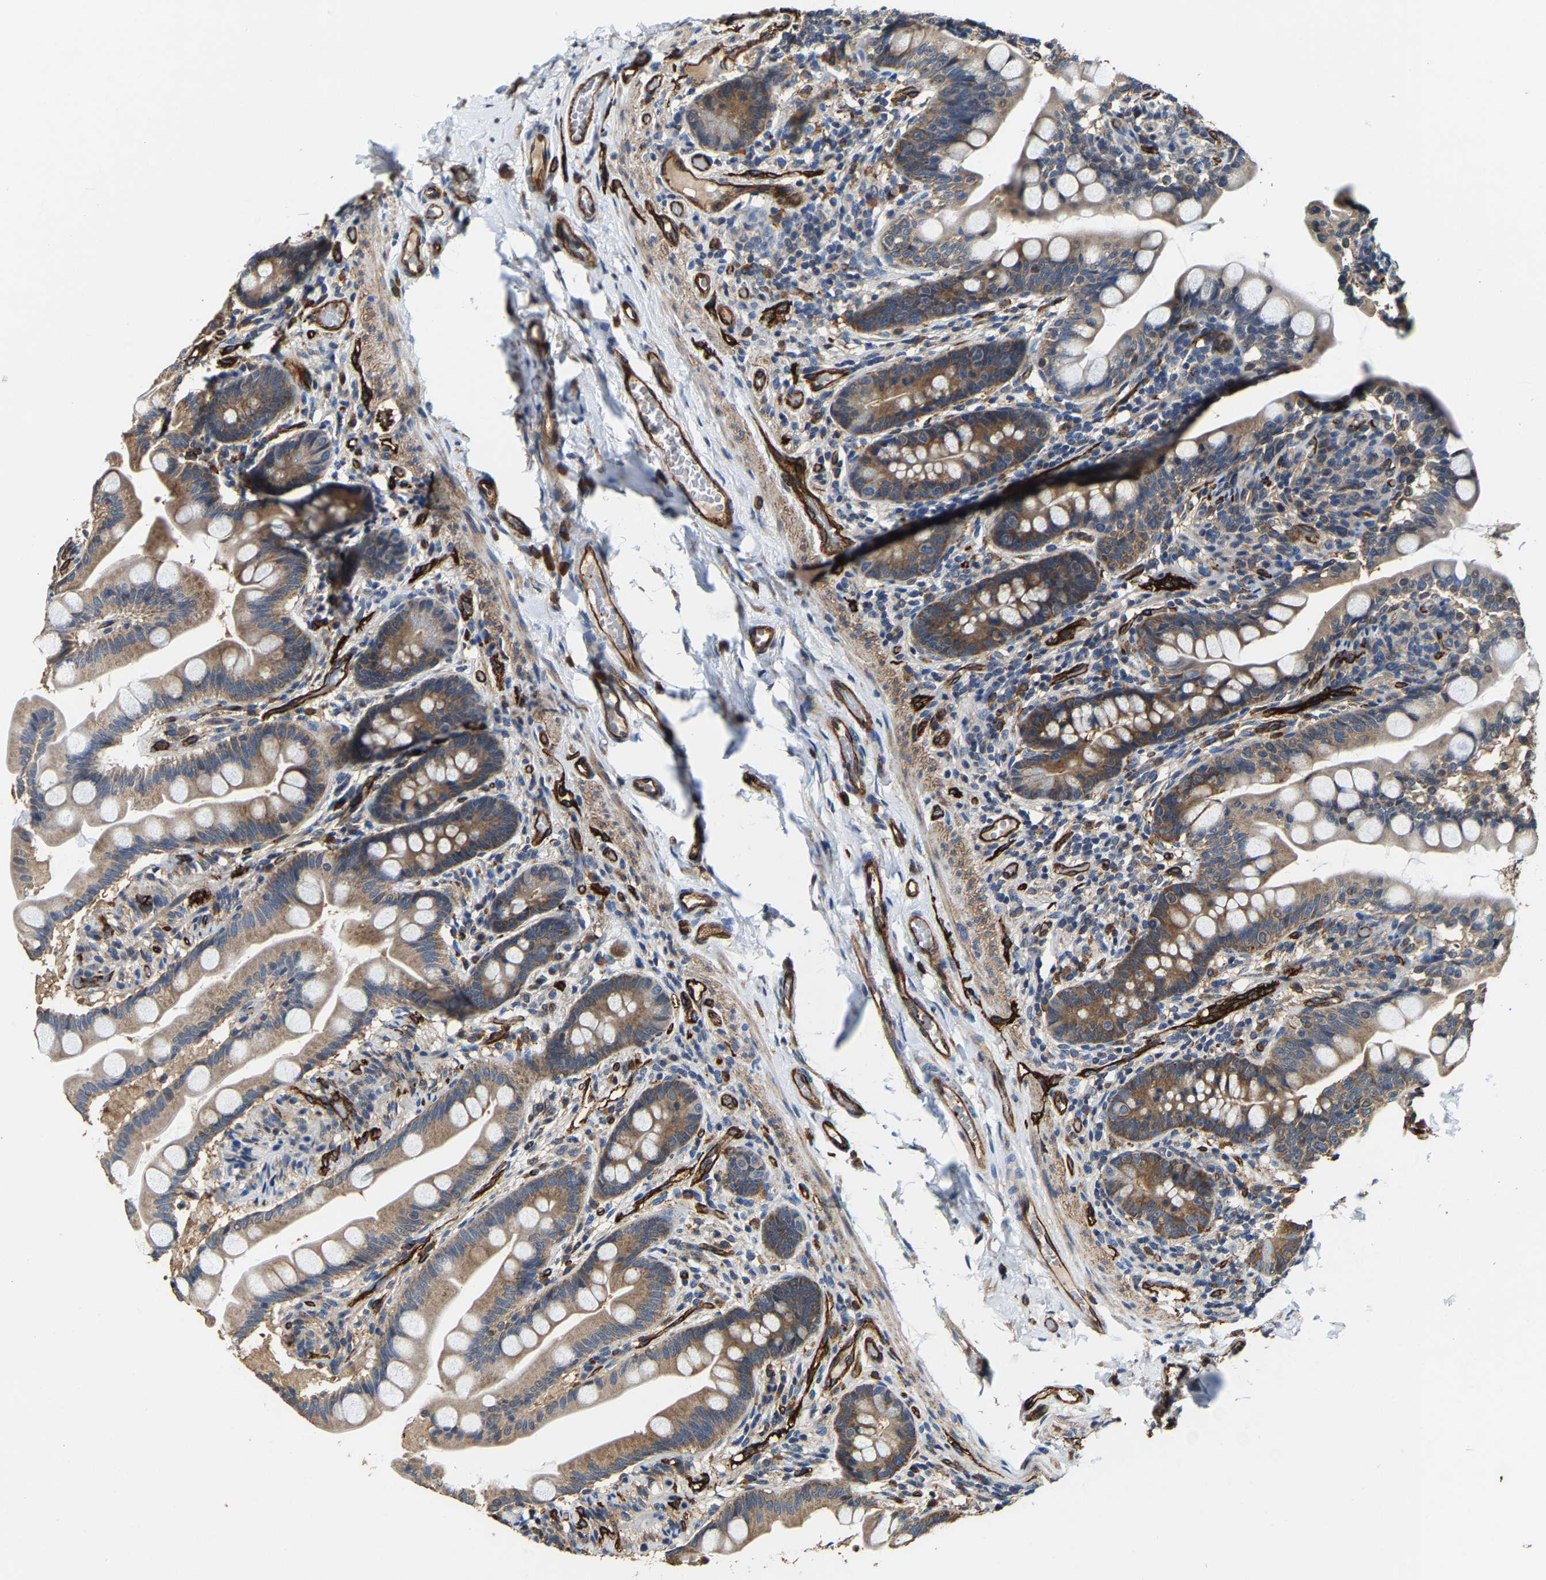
{"staining": {"intensity": "moderate", "quantity": ">75%", "location": "cytoplasmic/membranous"}, "tissue": "small intestine", "cell_type": "Glandular cells", "image_type": "normal", "snomed": [{"axis": "morphology", "description": "Normal tissue, NOS"}, {"axis": "topography", "description": "Small intestine"}], "caption": "Human small intestine stained with a brown dye reveals moderate cytoplasmic/membranous positive staining in approximately >75% of glandular cells.", "gene": "GFRA3", "patient": {"sex": "female", "age": 56}}